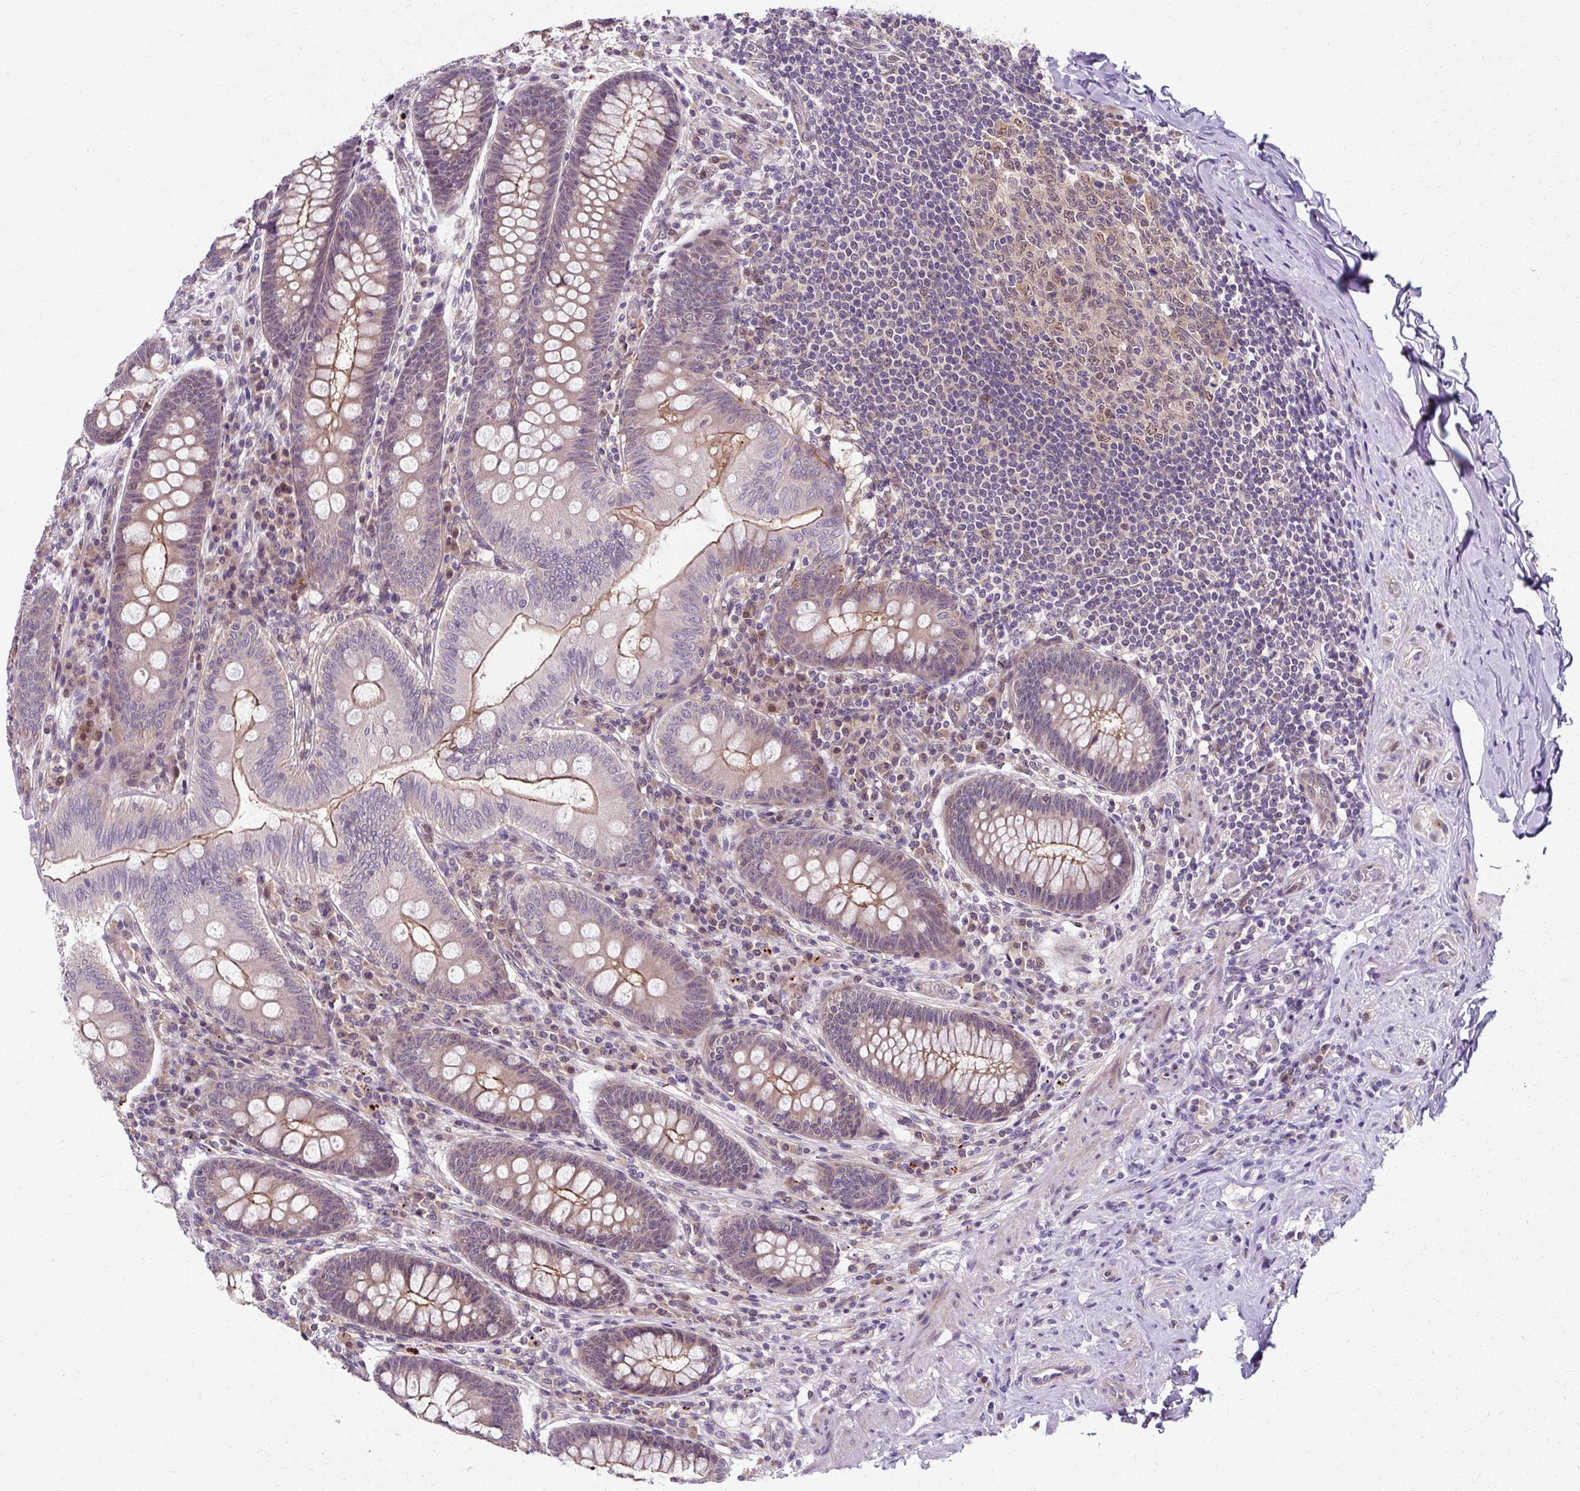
{"staining": {"intensity": "moderate", "quantity": "25%-75%", "location": "cytoplasmic/membranous,nuclear"}, "tissue": "appendix", "cell_type": "Glandular cells", "image_type": "normal", "snomed": [{"axis": "morphology", "description": "Normal tissue, NOS"}, {"axis": "topography", "description": "Appendix"}], "caption": "Unremarkable appendix displays moderate cytoplasmic/membranous,nuclear staining in approximately 25%-75% of glandular cells, visualized by immunohistochemistry.", "gene": "ZNF555", "patient": {"sex": "male", "age": 71}}